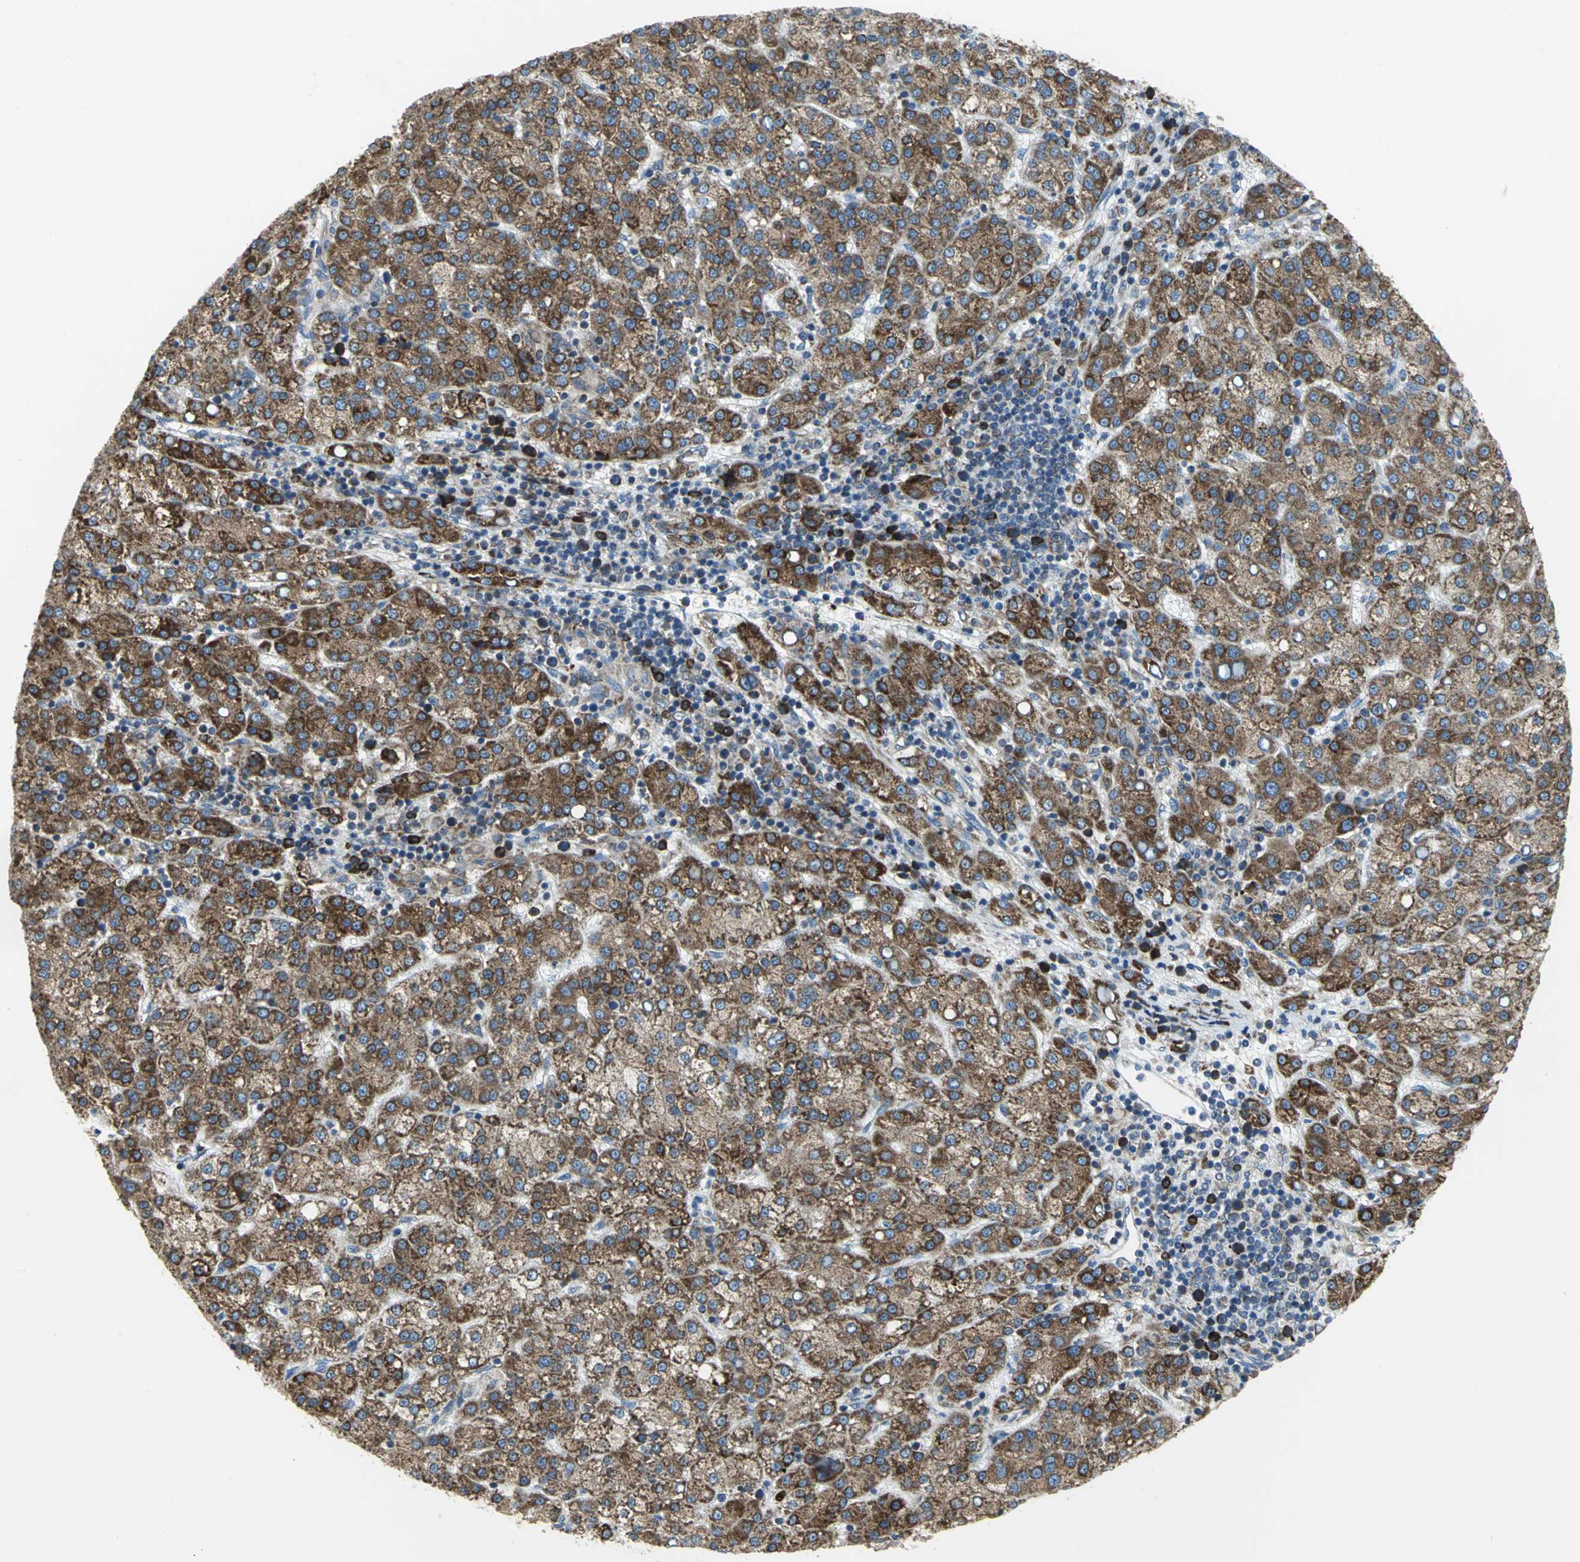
{"staining": {"intensity": "strong", "quantity": ">75%", "location": "cytoplasmic/membranous"}, "tissue": "liver cancer", "cell_type": "Tumor cells", "image_type": "cancer", "snomed": [{"axis": "morphology", "description": "Carcinoma, Hepatocellular, NOS"}, {"axis": "topography", "description": "Liver"}], "caption": "The micrograph exhibits immunohistochemical staining of liver cancer. There is strong cytoplasmic/membranous expression is present in approximately >75% of tumor cells. (Brightfield microscopy of DAB IHC at high magnification).", "gene": "TULP4", "patient": {"sex": "female", "age": 58}}